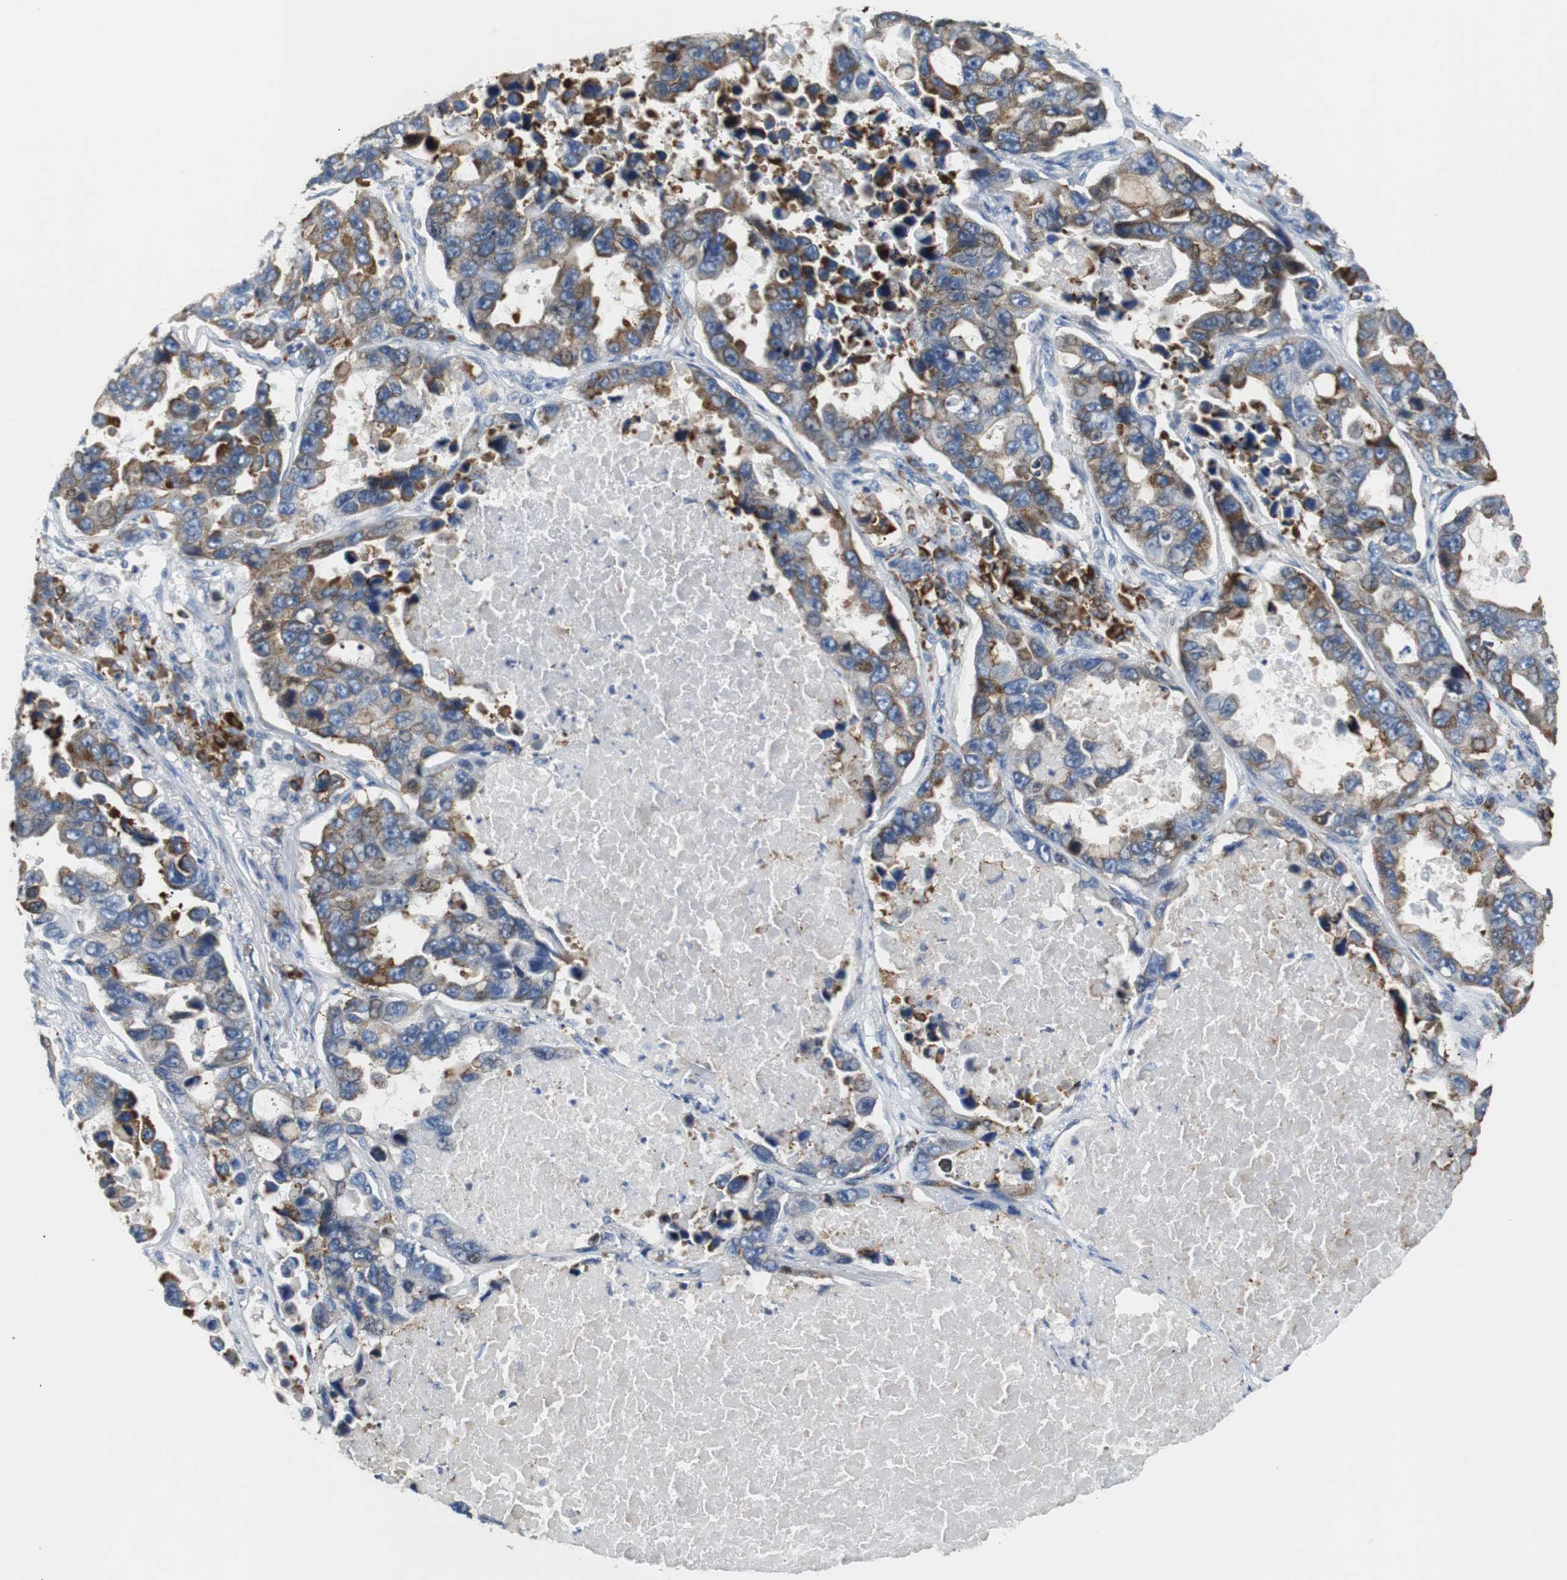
{"staining": {"intensity": "weak", "quantity": "25%-75%", "location": "cytoplasmic/membranous"}, "tissue": "lung cancer", "cell_type": "Tumor cells", "image_type": "cancer", "snomed": [{"axis": "morphology", "description": "Adenocarcinoma, NOS"}, {"axis": "topography", "description": "Lung"}], "caption": "Tumor cells show weak cytoplasmic/membranous staining in approximately 25%-75% of cells in lung adenocarcinoma.", "gene": "PDIA4", "patient": {"sex": "male", "age": 64}}